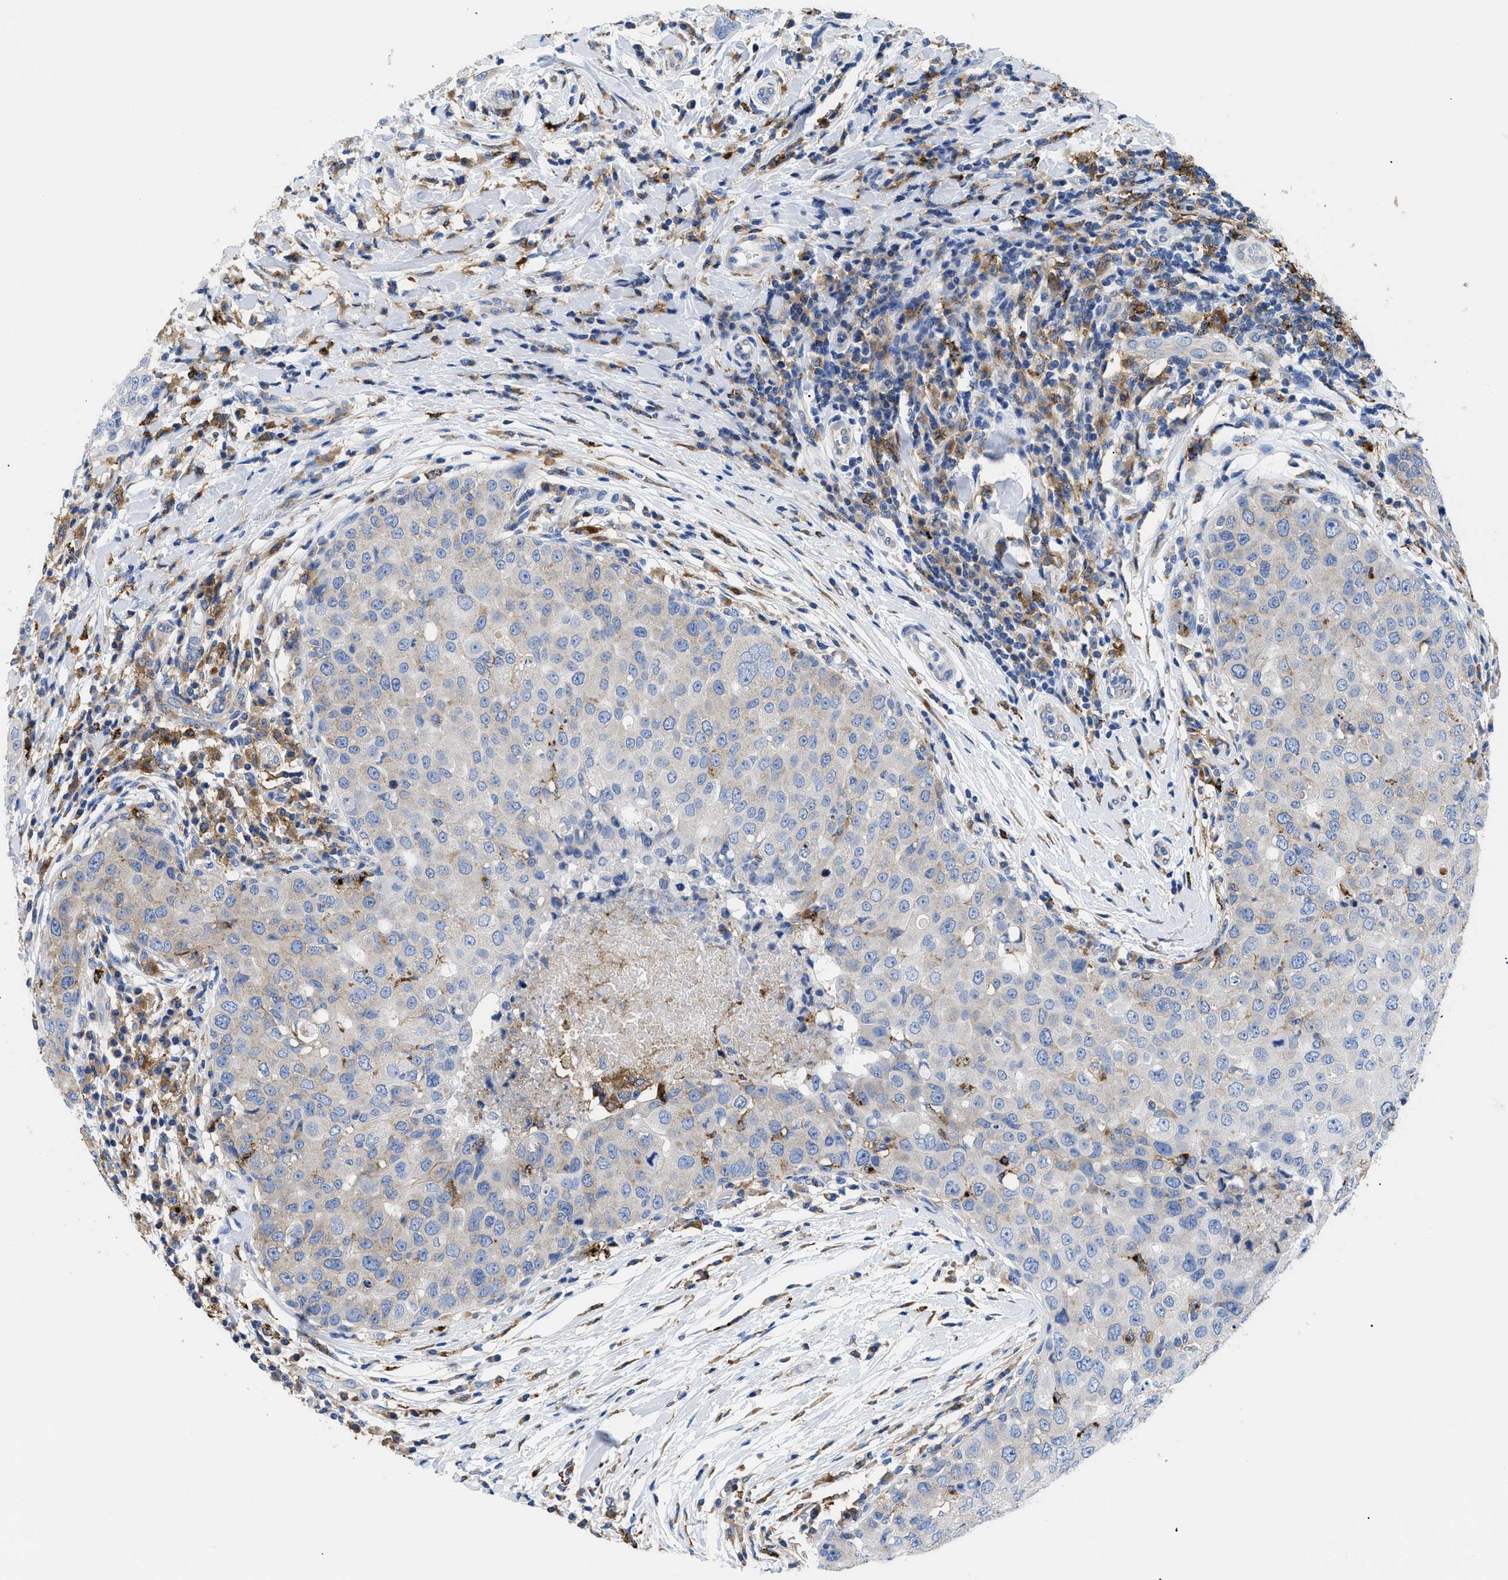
{"staining": {"intensity": "weak", "quantity": "<25%", "location": "cytoplasmic/membranous"}, "tissue": "breast cancer", "cell_type": "Tumor cells", "image_type": "cancer", "snomed": [{"axis": "morphology", "description": "Duct carcinoma"}, {"axis": "topography", "description": "Breast"}], "caption": "This is a micrograph of immunohistochemistry (IHC) staining of breast cancer, which shows no expression in tumor cells. (Stains: DAB (3,3'-diaminobenzidine) immunohistochemistry (IHC) with hematoxylin counter stain, Microscopy: brightfield microscopy at high magnification).", "gene": "HLA-DPA1", "patient": {"sex": "female", "age": 27}}